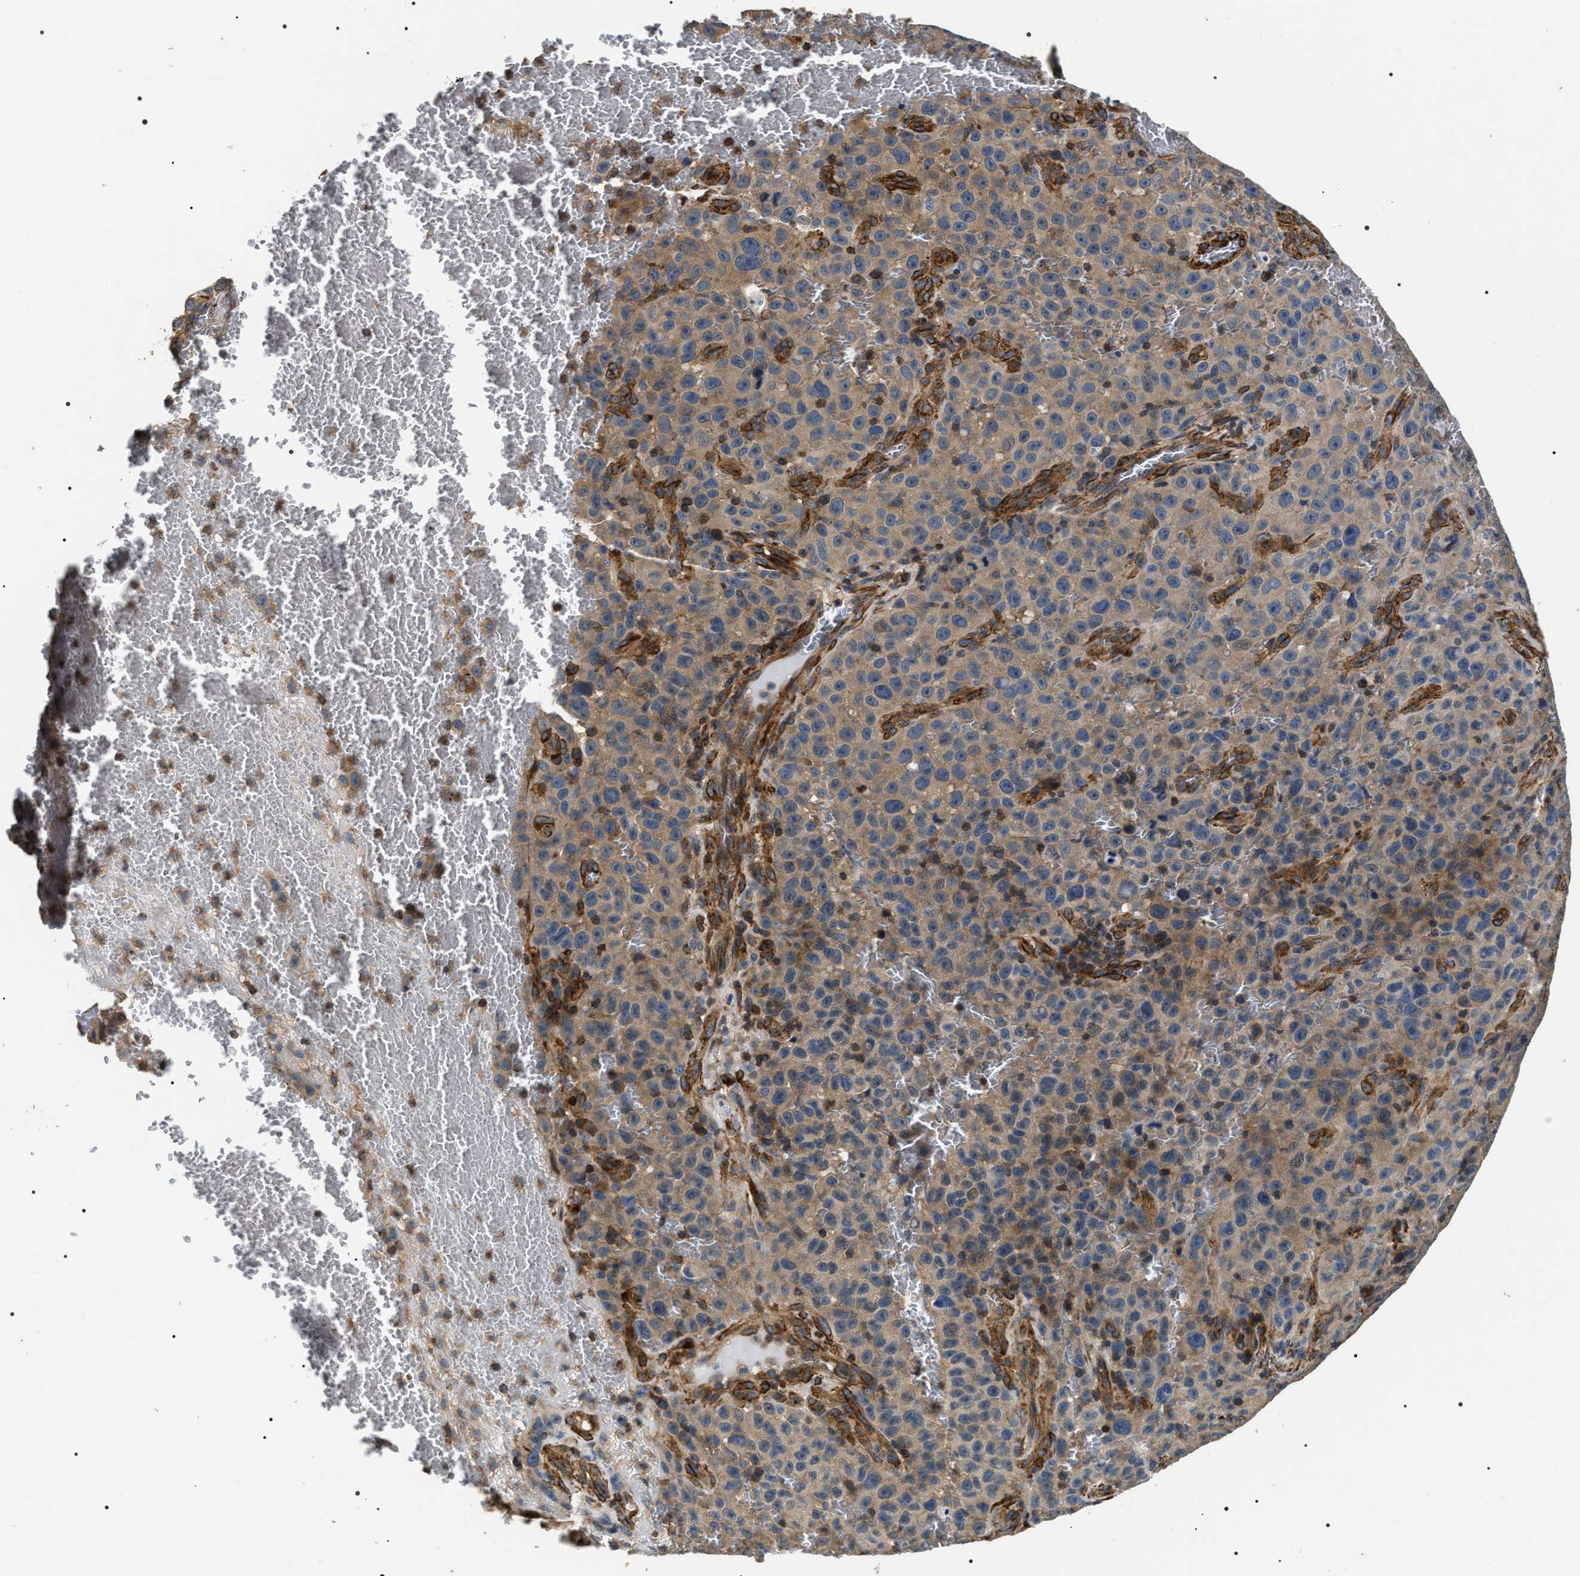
{"staining": {"intensity": "weak", "quantity": ">75%", "location": "cytoplasmic/membranous"}, "tissue": "melanoma", "cell_type": "Tumor cells", "image_type": "cancer", "snomed": [{"axis": "morphology", "description": "Malignant melanoma, NOS"}, {"axis": "topography", "description": "Skin"}], "caption": "The photomicrograph demonstrates staining of melanoma, revealing weak cytoplasmic/membranous protein staining (brown color) within tumor cells.", "gene": "ZC3HAV1L", "patient": {"sex": "female", "age": 82}}